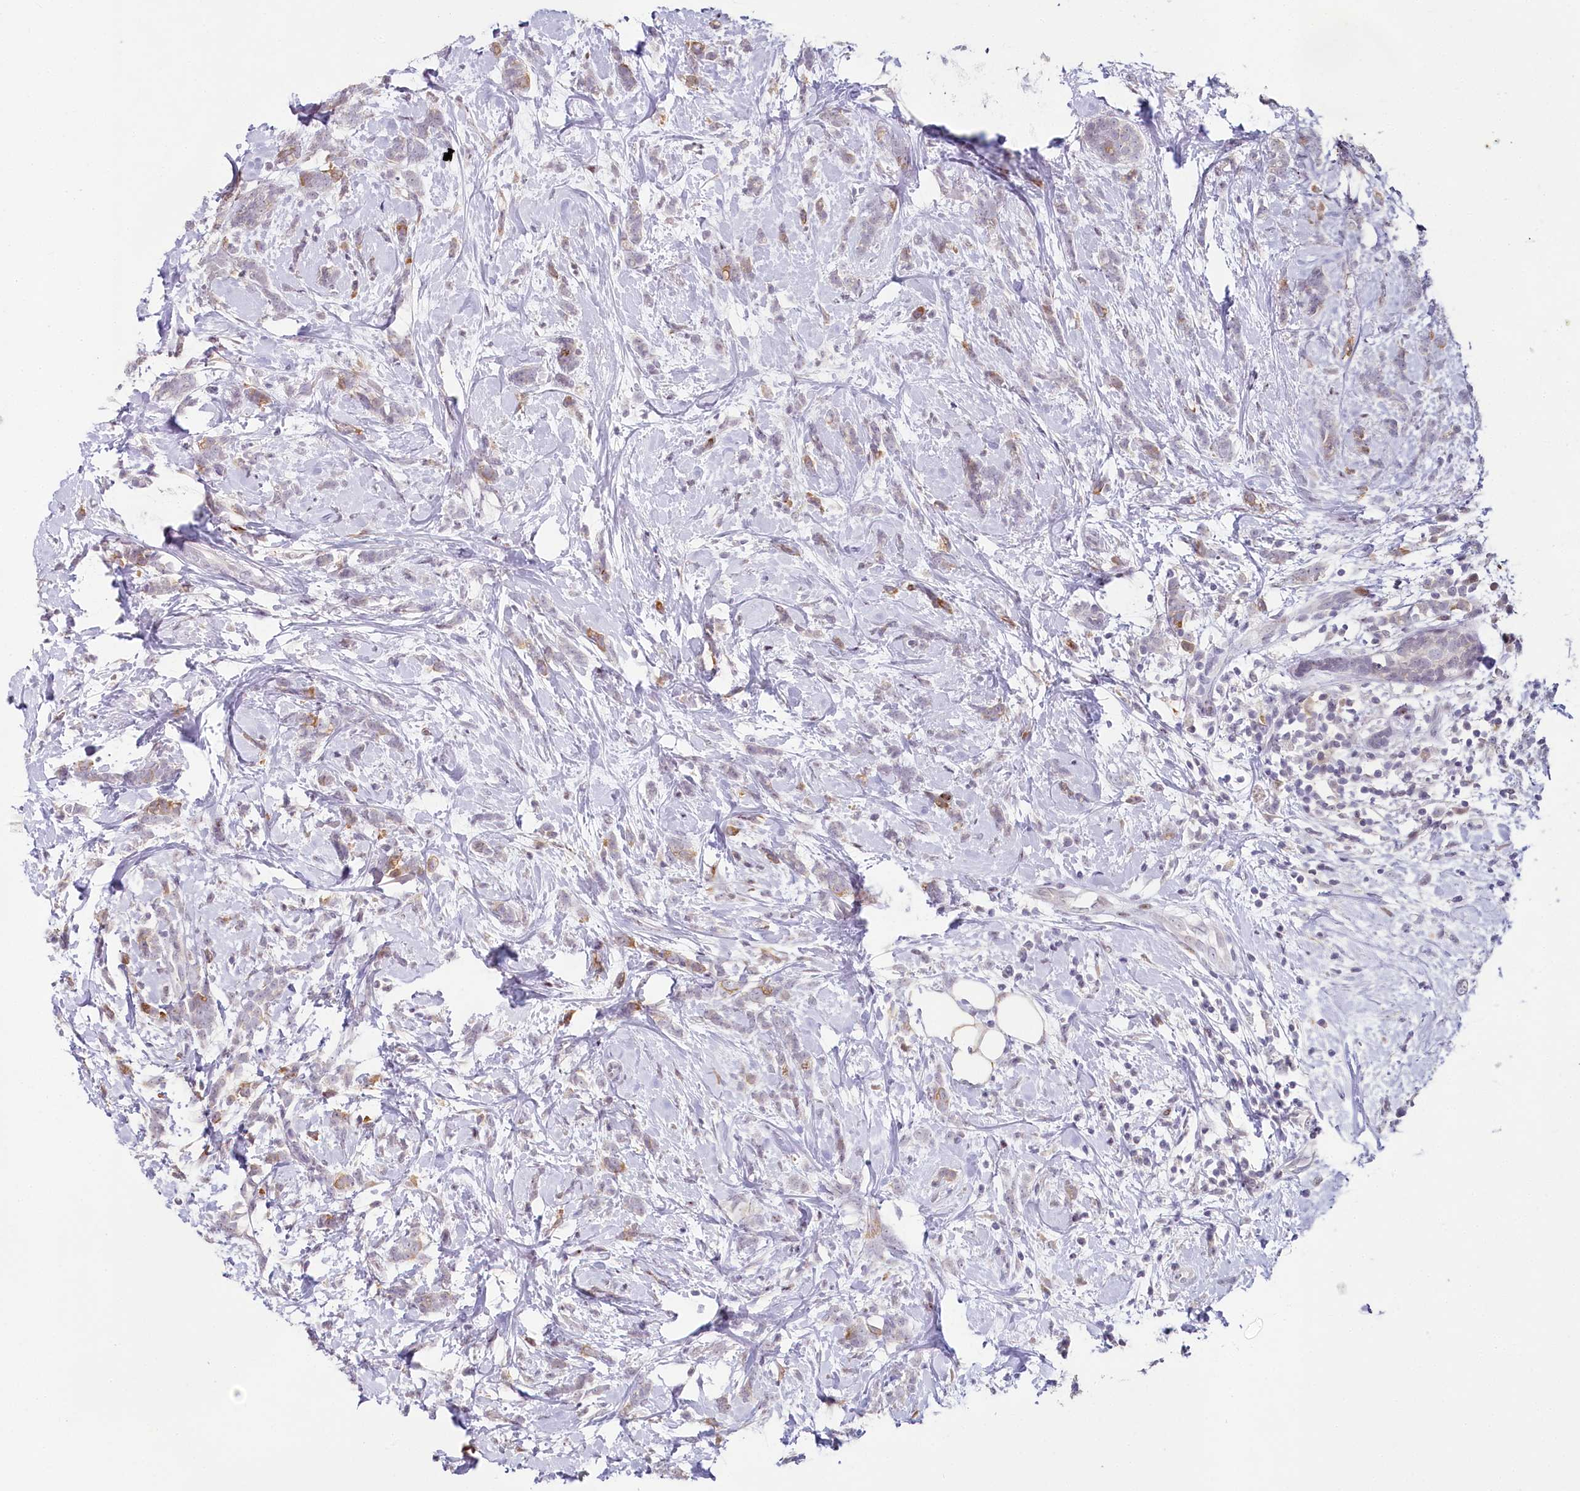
{"staining": {"intensity": "moderate", "quantity": "<25%", "location": "cytoplasmic/membranous"}, "tissue": "breast cancer", "cell_type": "Tumor cells", "image_type": "cancer", "snomed": [{"axis": "morphology", "description": "Lobular carcinoma"}, {"axis": "topography", "description": "Breast"}], "caption": "Approximately <25% of tumor cells in human lobular carcinoma (breast) reveal moderate cytoplasmic/membranous protein expression as visualized by brown immunohistochemical staining.", "gene": "HPD", "patient": {"sex": "female", "age": 58}}